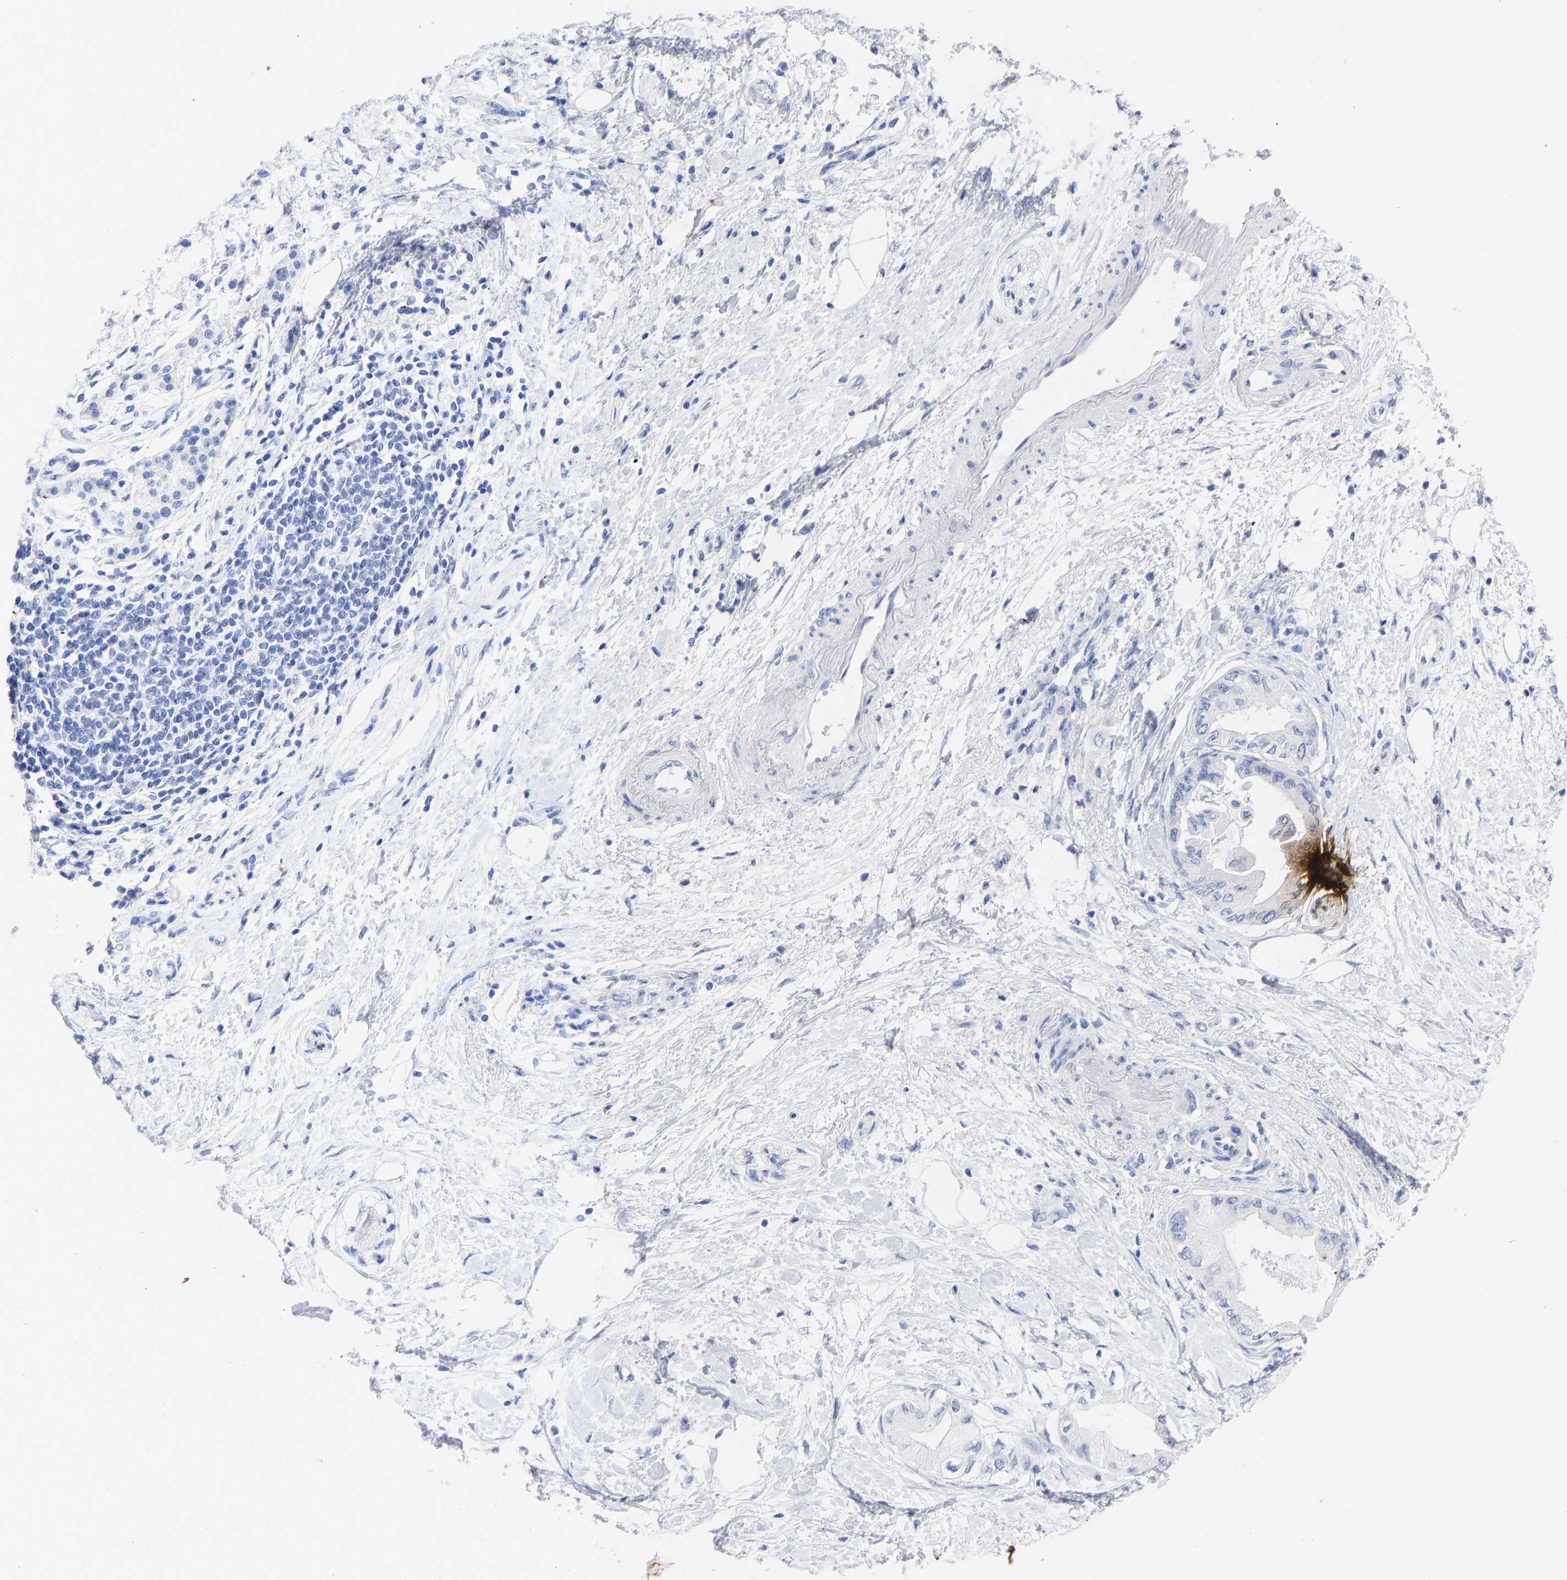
{"staining": {"intensity": "negative", "quantity": "none", "location": "none"}, "tissue": "pancreatic cancer", "cell_type": "Tumor cells", "image_type": "cancer", "snomed": [{"axis": "morphology", "description": "Normal tissue, NOS"}, {"axis": "morphology", "description": "Adenocarcinoma, NOS"}, {"axis": "topography", "description": "Pancreas"}, {"axis": "topography", "description": "Duodenum"}], "caption": "Tumor cells show no significant expression in pancreatic adenocarcinoma. (Brightfield microscopy of DAB IHC at high magnification).", "gene": "KRT1", "patient": {"sex": "female", "age": 60}}